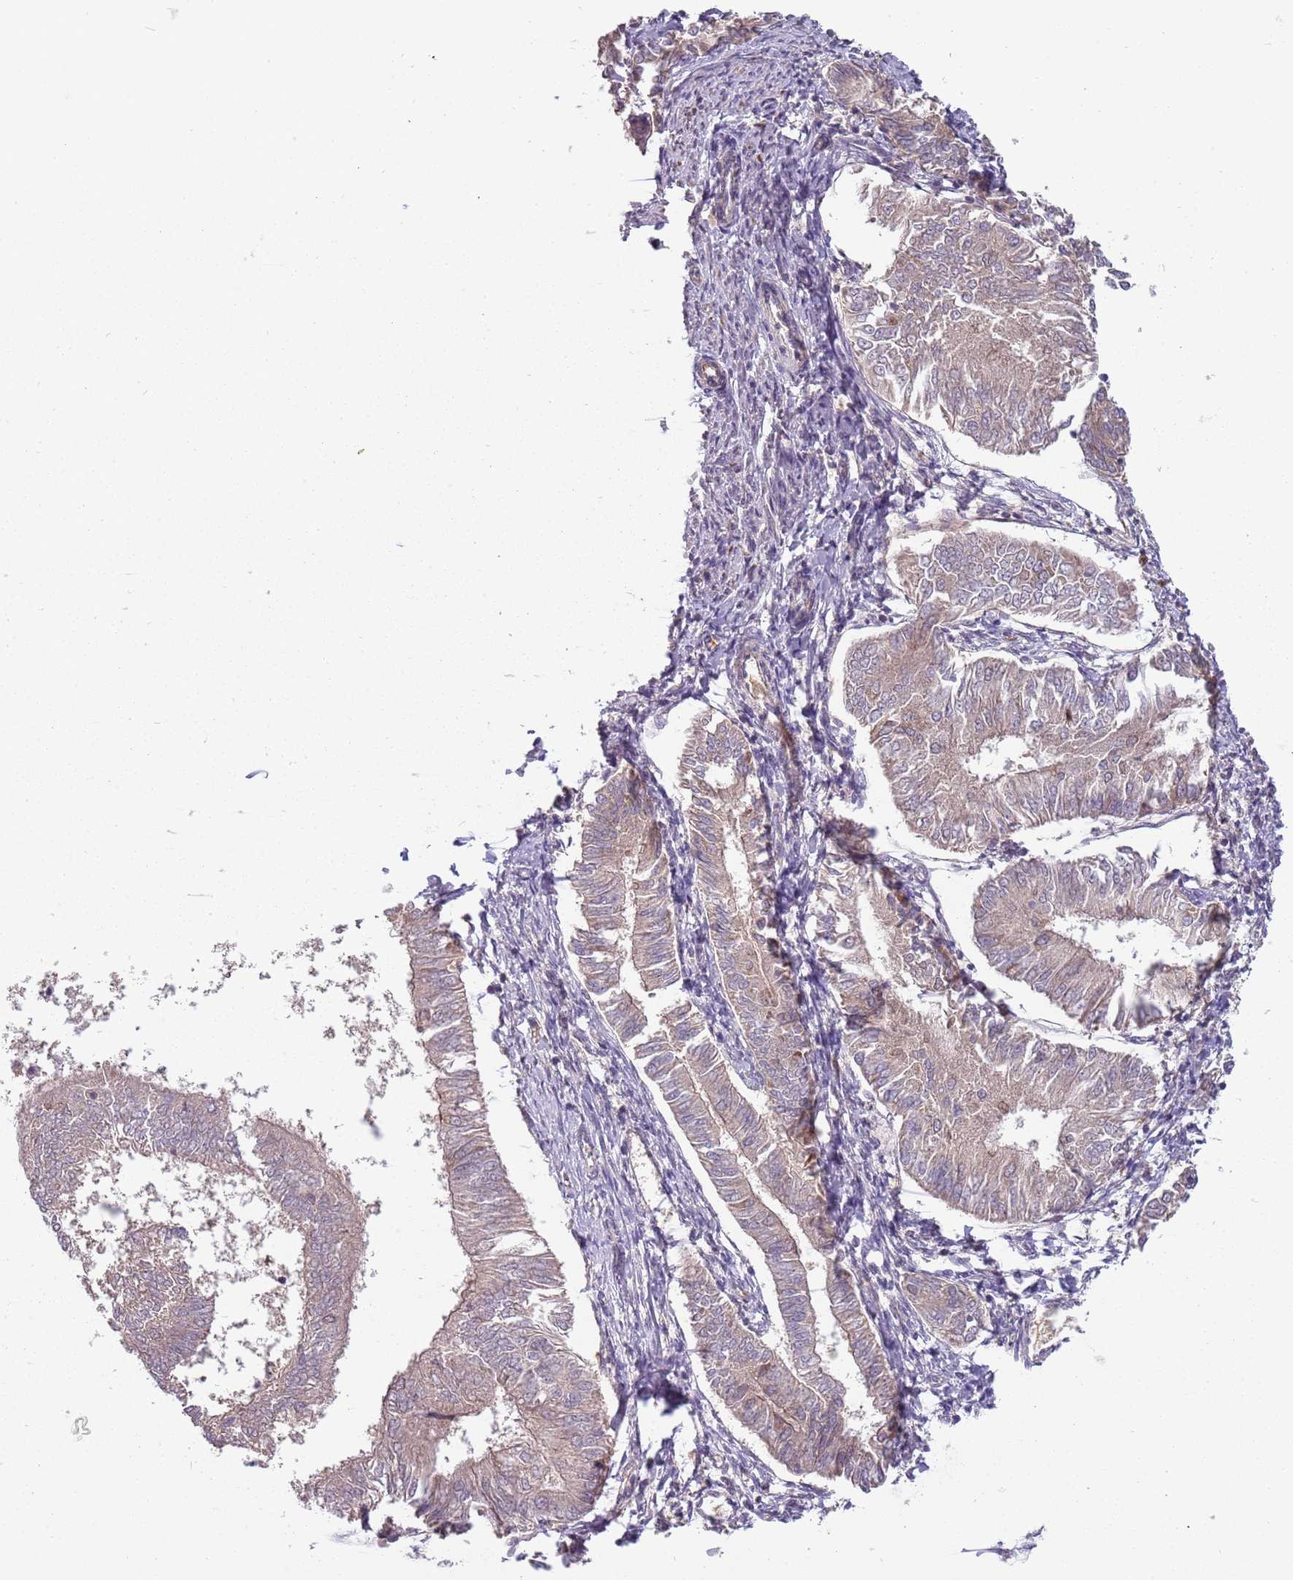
{"staining": {"intensity": "weak", "quantity": "25%-75%", "location": "cytoplasmic/membranous"}, "tissue": "endometrial cancer", "cell_type": "Tumor cells", "image_type": "cancer", "snomed": [{"axis": "morphology", "description": "Adenocarcinoma, NOS"}, {"axis": "topography", "description": "Endometrium"}], "caption": "Immunohistochemical staining of human endometrial cancer reveals low levels of weak cytoplasmic/membranous protein staining in about 25%-75% of tumor cells.", "gene": "RNF181", "patient": {"sex": "female", "age": 58}}